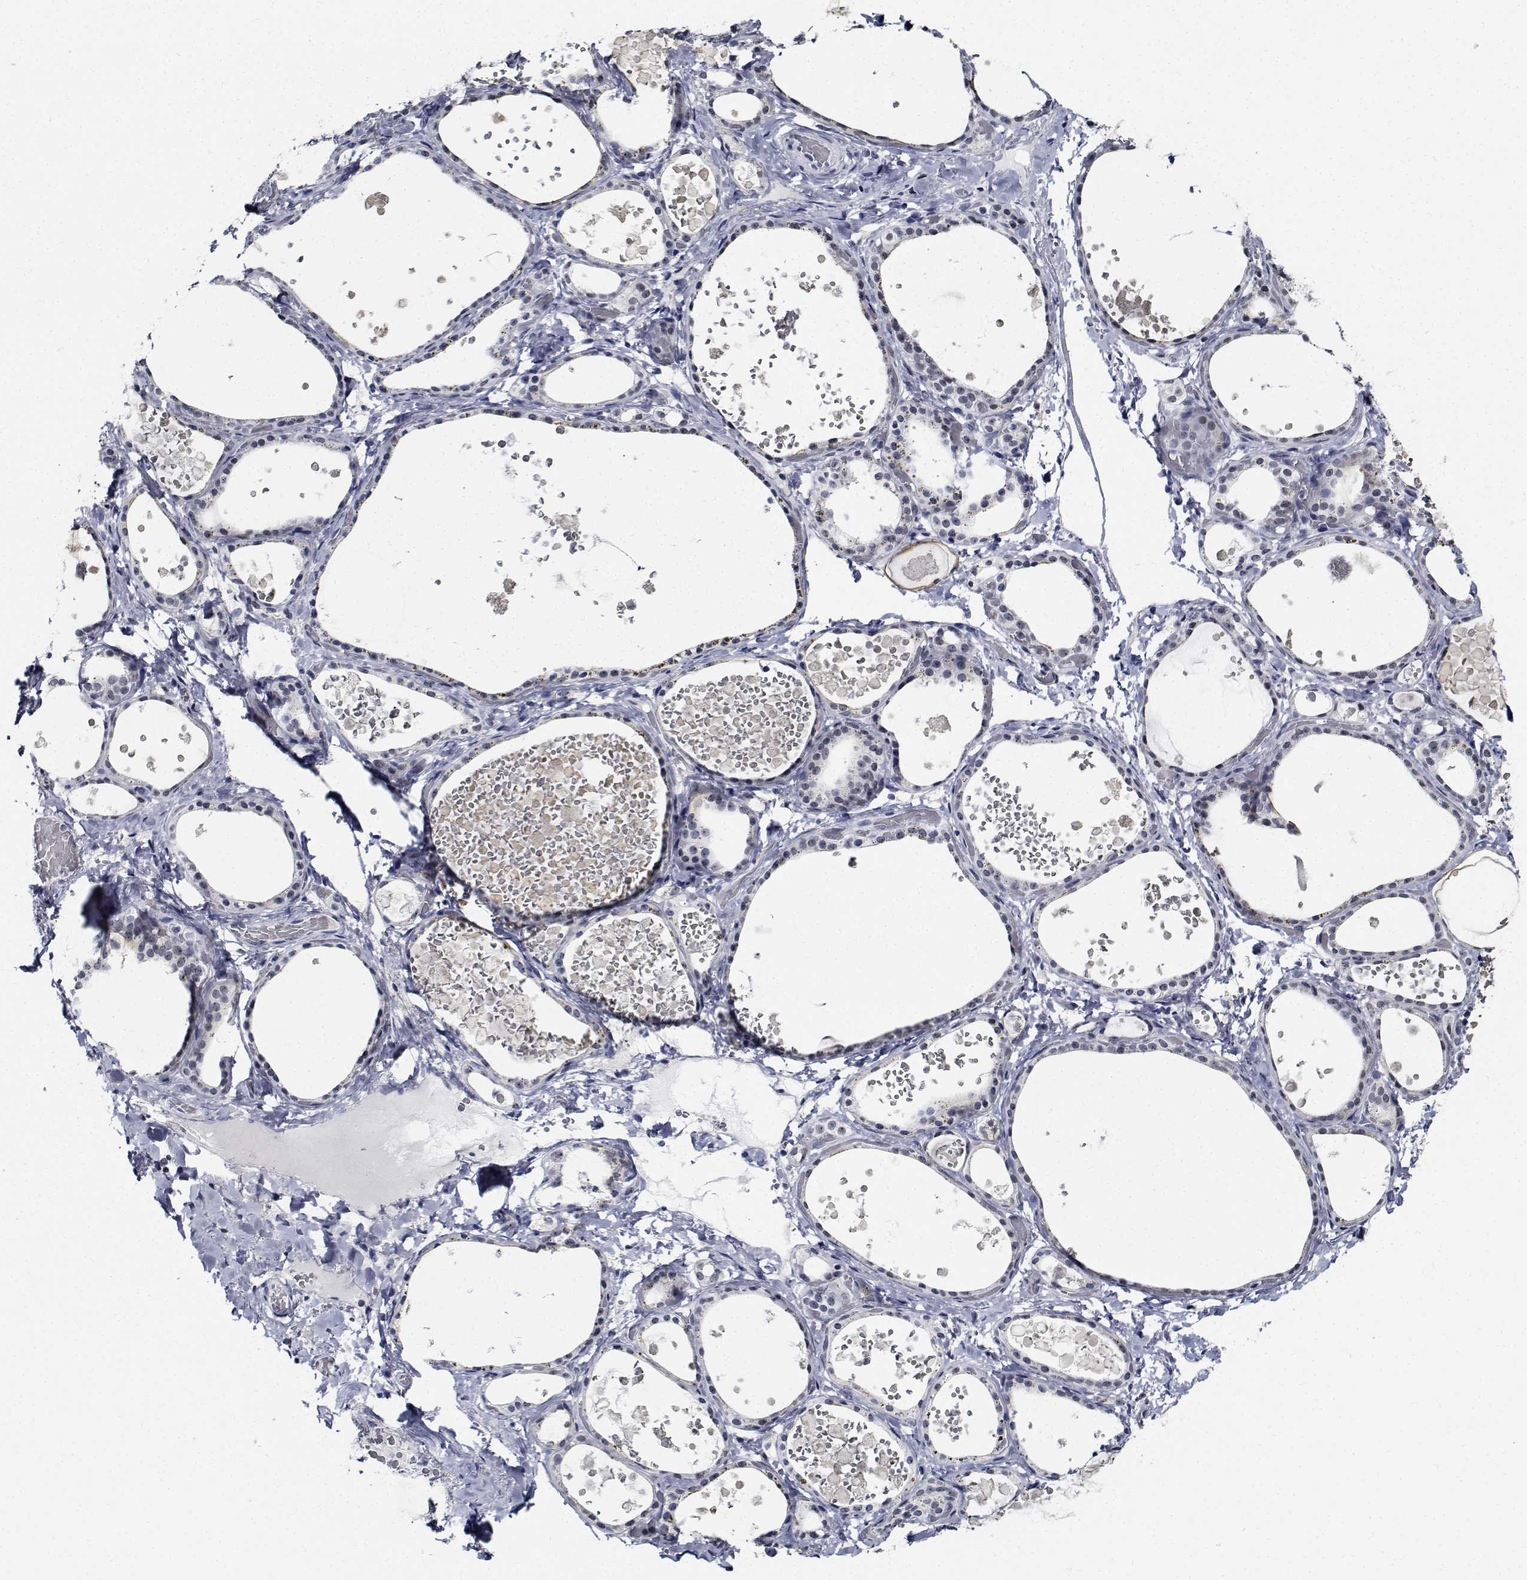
{"staining": {"intensity": "negative", "quantity": "none", "location": "none"}, "tissue": "thyroid gland", "cell_type": "Glandular cells", "image_type": "normal", "snomed": [{"axis": "morphology", "description": "Normal tissue, NOS"}, {"axis": "topography", "description": "Thyroid gland"}], "caption": "An image of human thyroid gland is negative for staining in glandular cells. (DAB (3,3'-diaminobenzidine) immunohistochemistry (IHC), high magnification).", "gene": "NVL", "patient": {"sex": "female", "age": 56}}